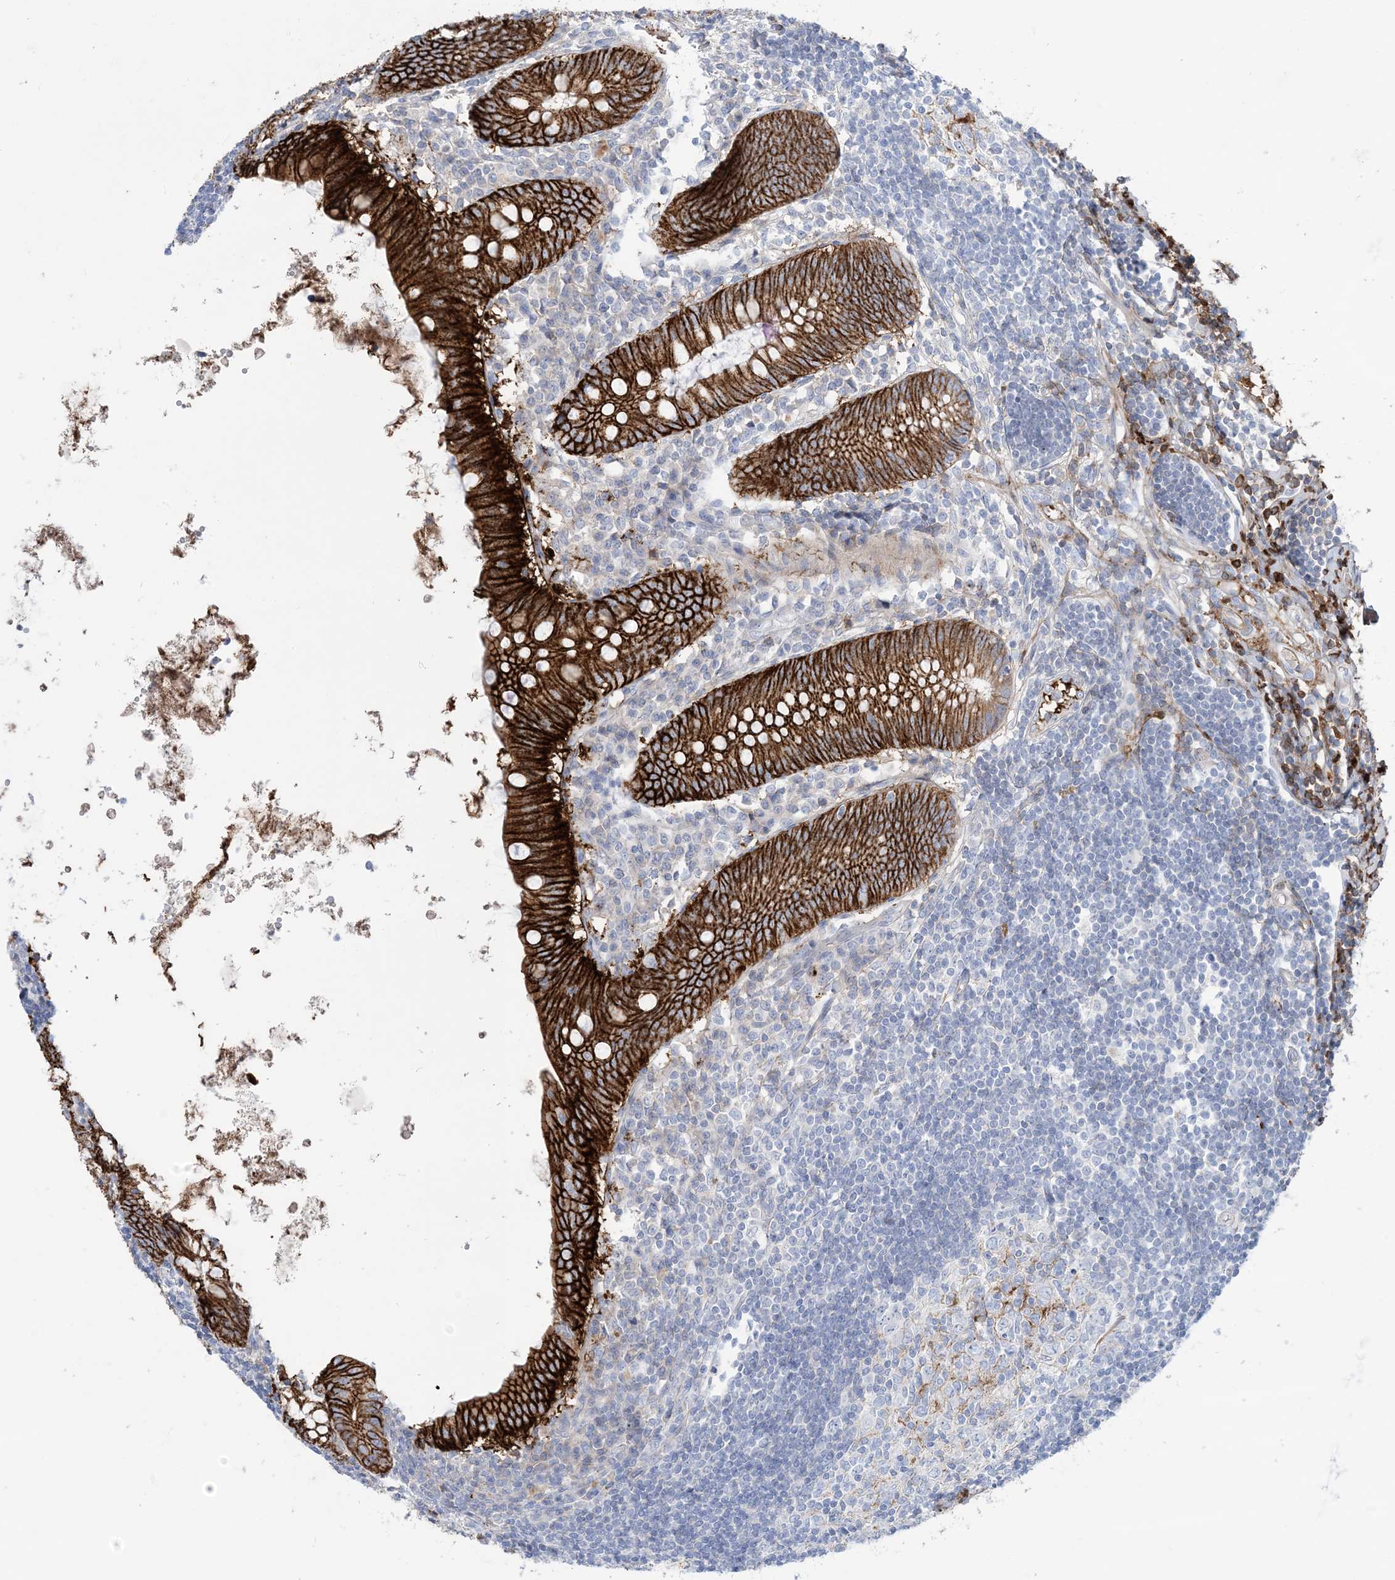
{"staining": {"intensity": "strong", "quantity": ">75%", "location": "cytoplasmic/membranous"}, "tissue": "appendix", "cell_type": "Glandular cells", "image_type": "normal", "snomed": [{"axis": "morphology", "description": "Normal tissue, NOS"}, {"axis": "topography", "description": "Appendix"}], "caption": "The immunohistochemical stain shows strong cytoplasmic/membranous staining in glandular cells of normal appendix. Ihc stains the protein in brown and the nuclei are stained blue.", "gene": "ATP11C", "patient": {"sex": "female", "age": 54}}